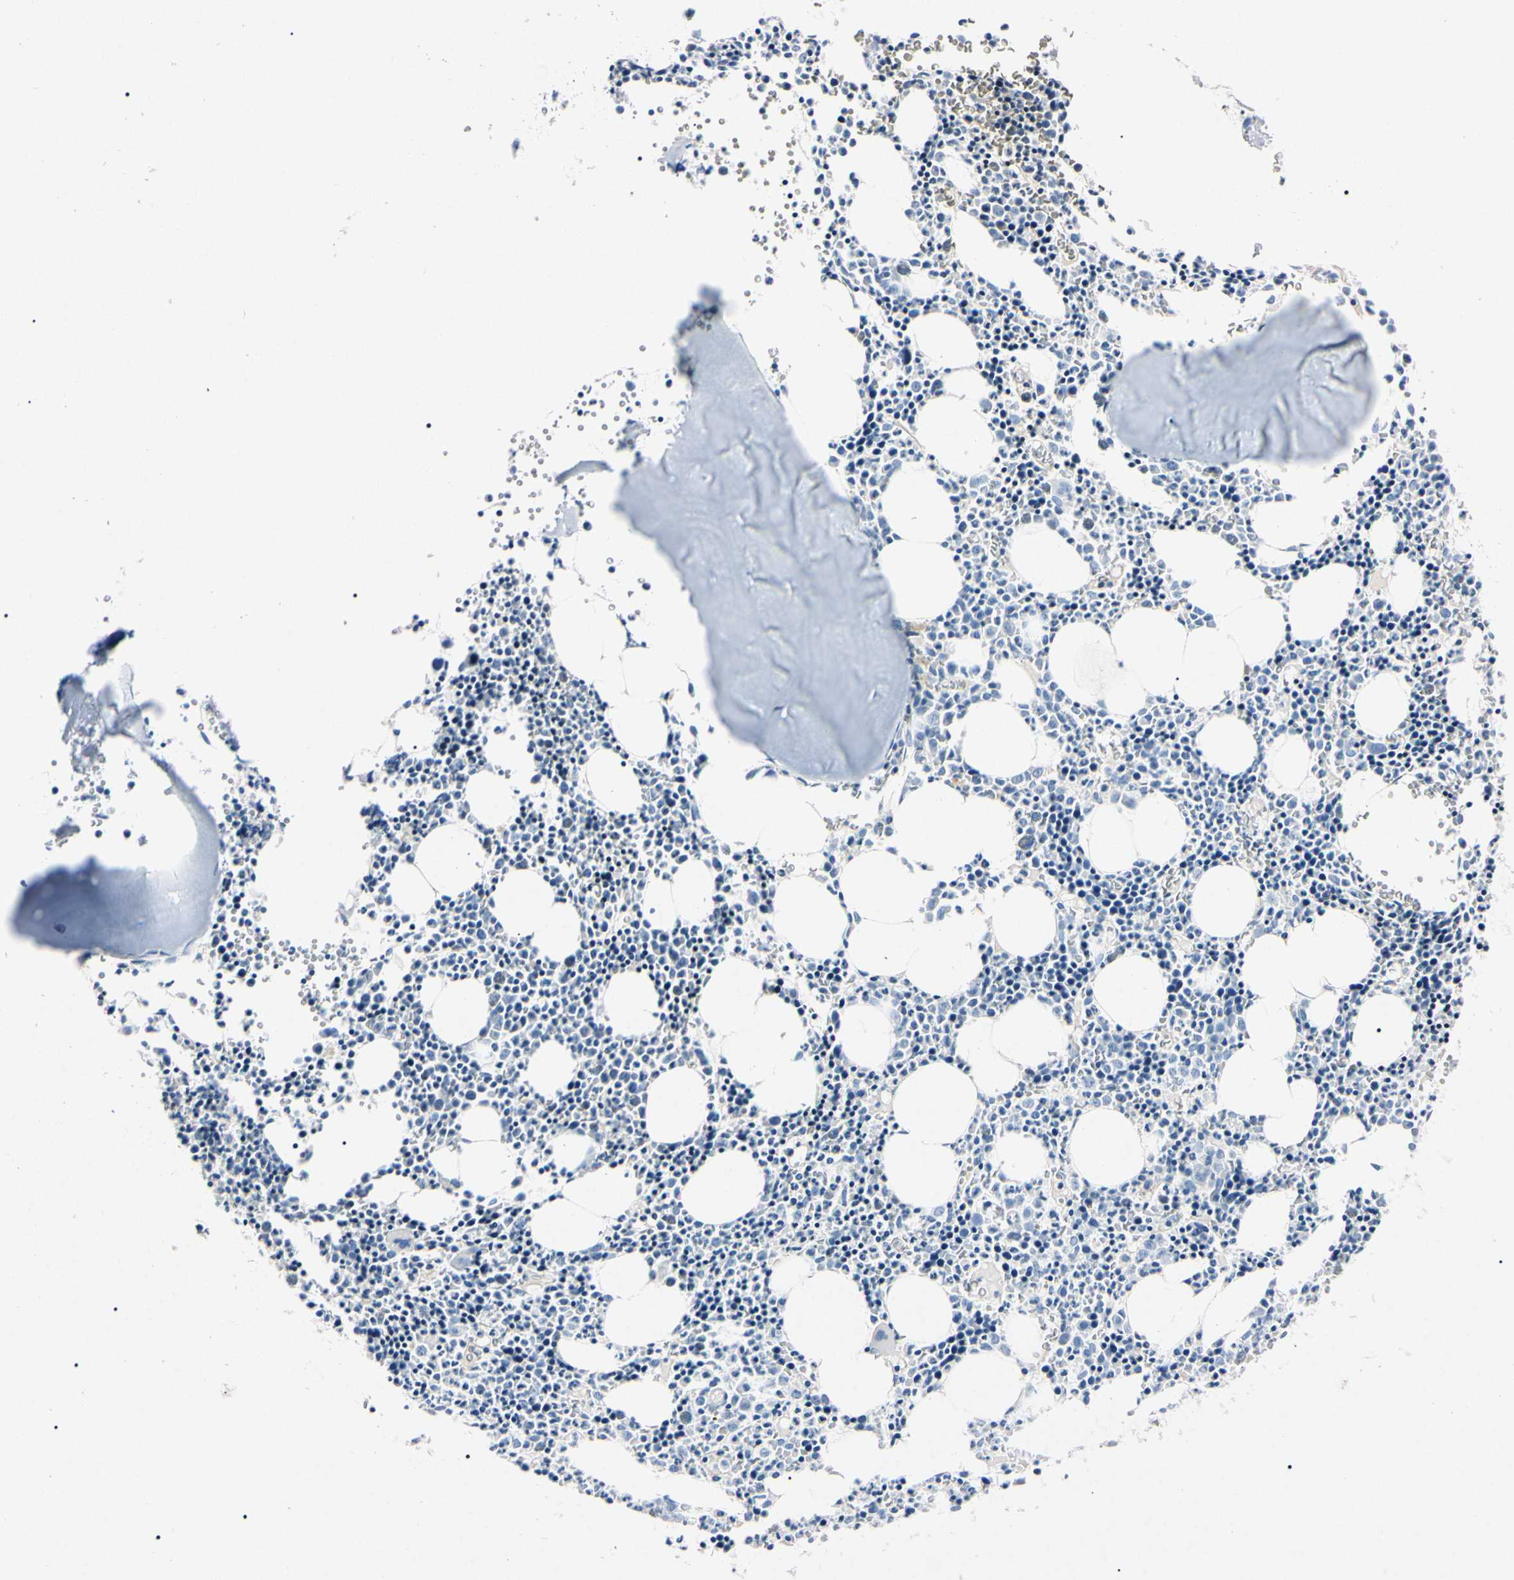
{"staining": {"intensity": "negative", "quantity": "none", "location": "none"}, "tissue": "bone marrow", "cell_type": "Hematopoietic cells", "image_type": "normal", "snomed": [{"axis": "morphology", "description": "Normal tissue, NOS"}, {"axis": "morphology", "description": "Inflammation, NOS"}, {"axis": "topography", "description": "Bone marrow"}], "caption": "An immunohistochemistry (IHC) photomicrograph of unremarkable bone marrow is shown. There is no staining in hematopoietic cells of bone marrow.", "gene": "ELN", "patient": {"sex": "female", "age": 17}}